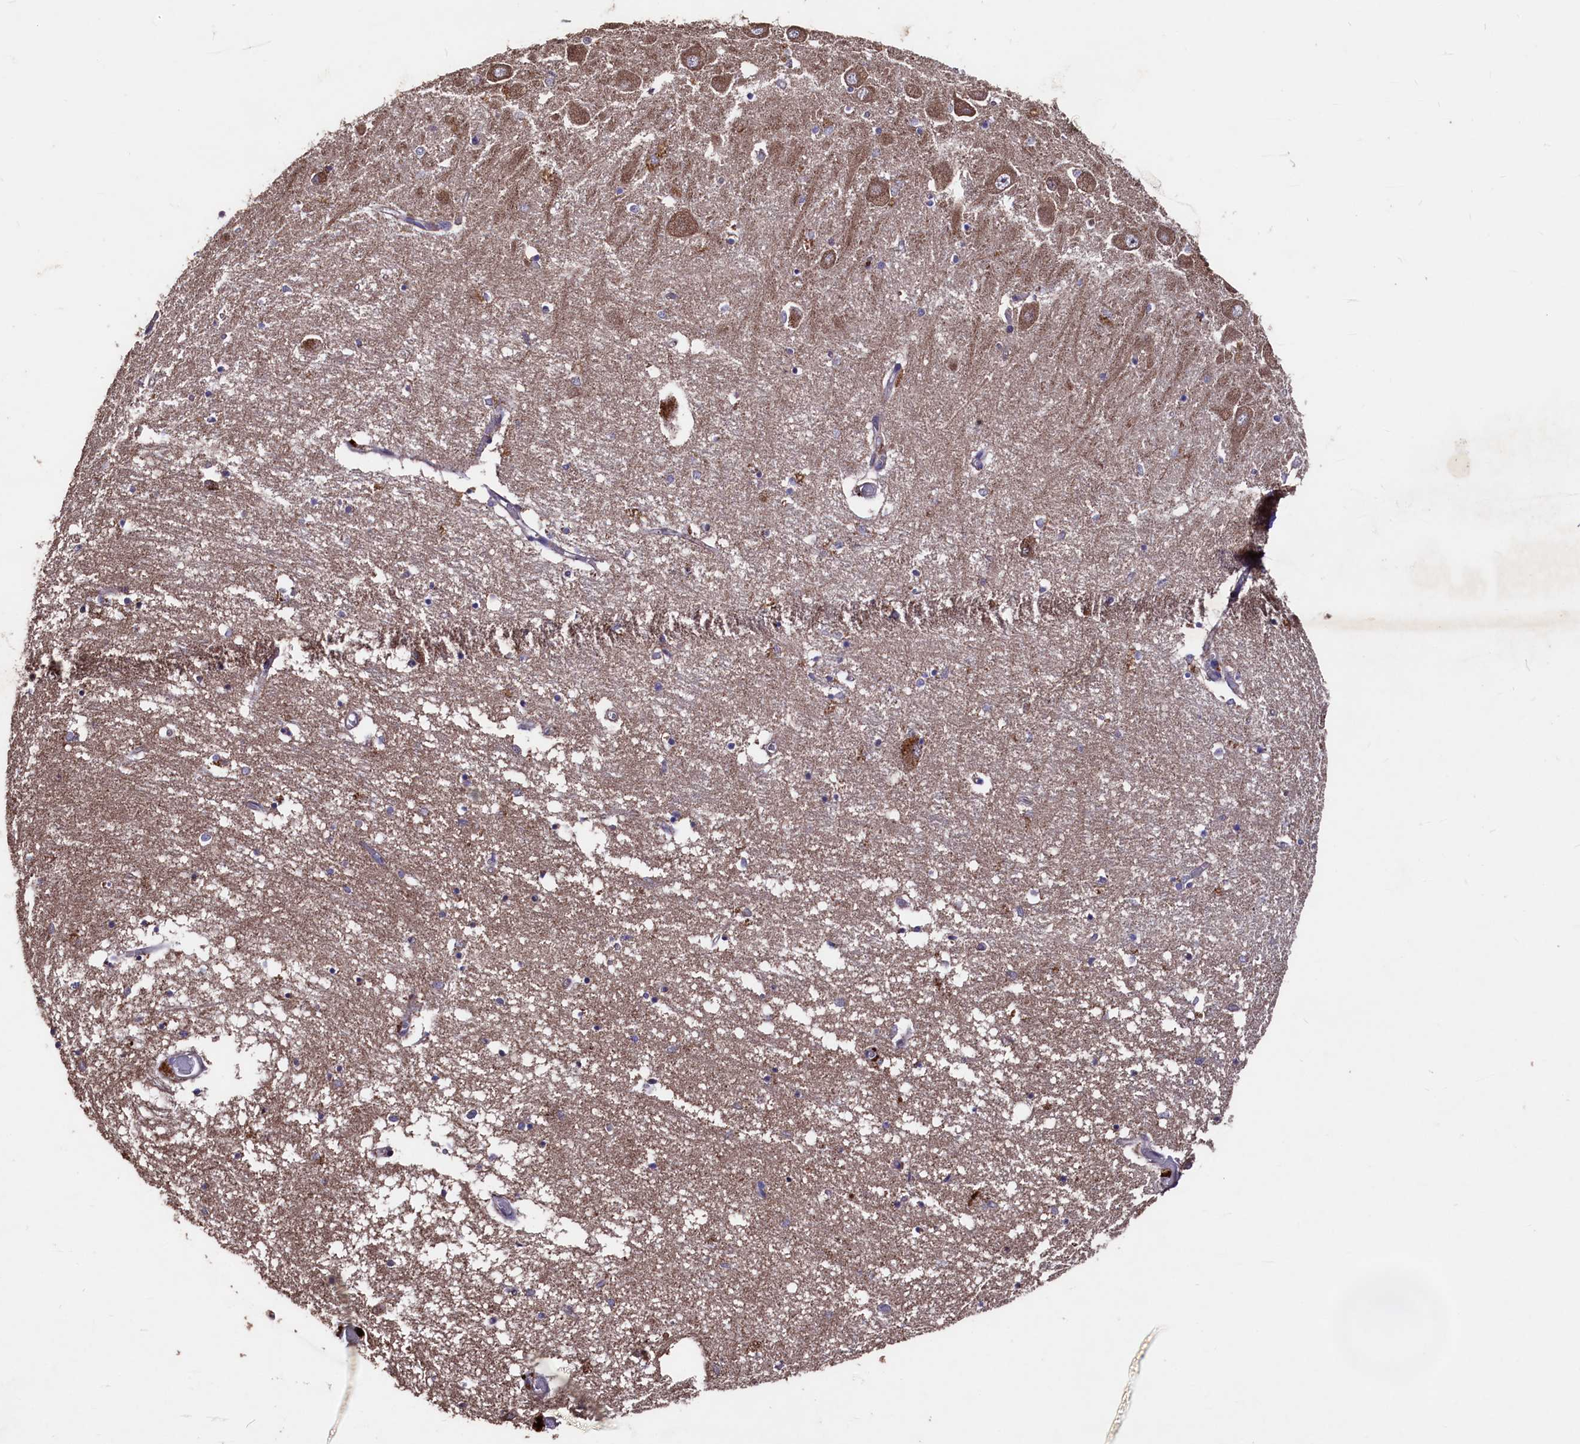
{"staining": {"intensity": "weak", "quantity": "<25%", "location": "cytoplasmic/membranous"}, "tissue": "hippocampus", "cell_type": "Glial cells", "image_type": "normal", "snomed": [{"axis": "morphology", "description": "Normal tissue, NOS"}, {"axis": "topography", "description": "Hippocampus"}], "caption": "Immunohistochemistry (IHC) of normal human hippocampus reveals no expression in glial cells. (DAB IHC with hematoxylin counter stain).", "gene": "MYO1H", "patient": {"sex": "male", "age": 70}}